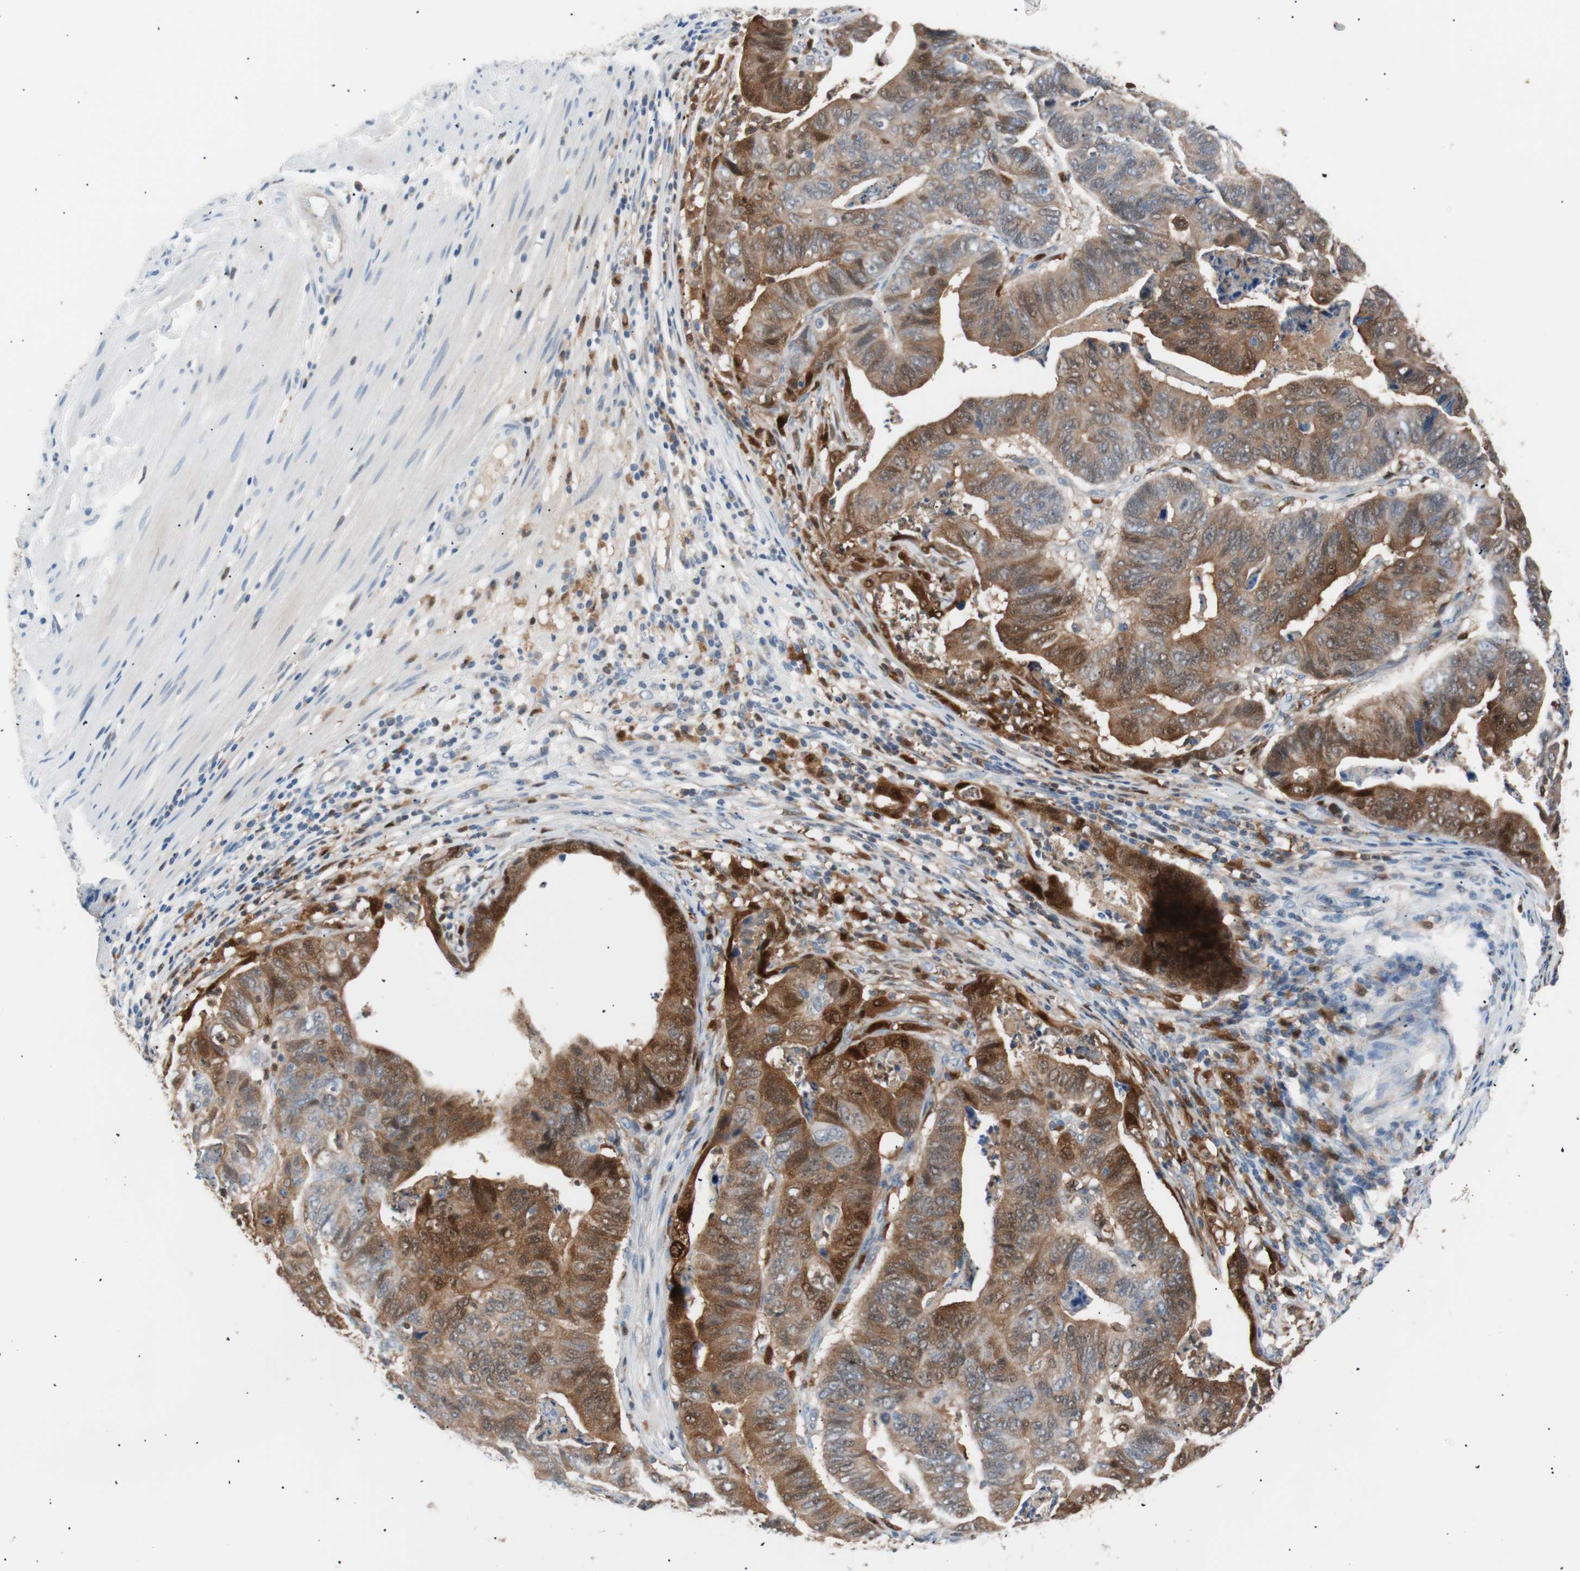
{"staining": {"intensity": "strong", "quantity": "25%-75%", "location": "cytoplasmic/membranous"}, "tissue": "stomach cancer", "cell_type": "Tumor cells", "image_type": "cancer", "snomed": [{"axis": "morphology", "description": "Adenocarcinoma, NOS"}, {"axis": "topography", "description": "Stomach, lower"}], "caption": "This histopathology image displays immunohistochemistry (IHC) staining of adenocarcinoma (stomach), with high strong cytoplasmic/membranous expression in about 25%-75% of tumor cells.", "gene": "IL18", "patient": {"sex": "male", "age": 77}}